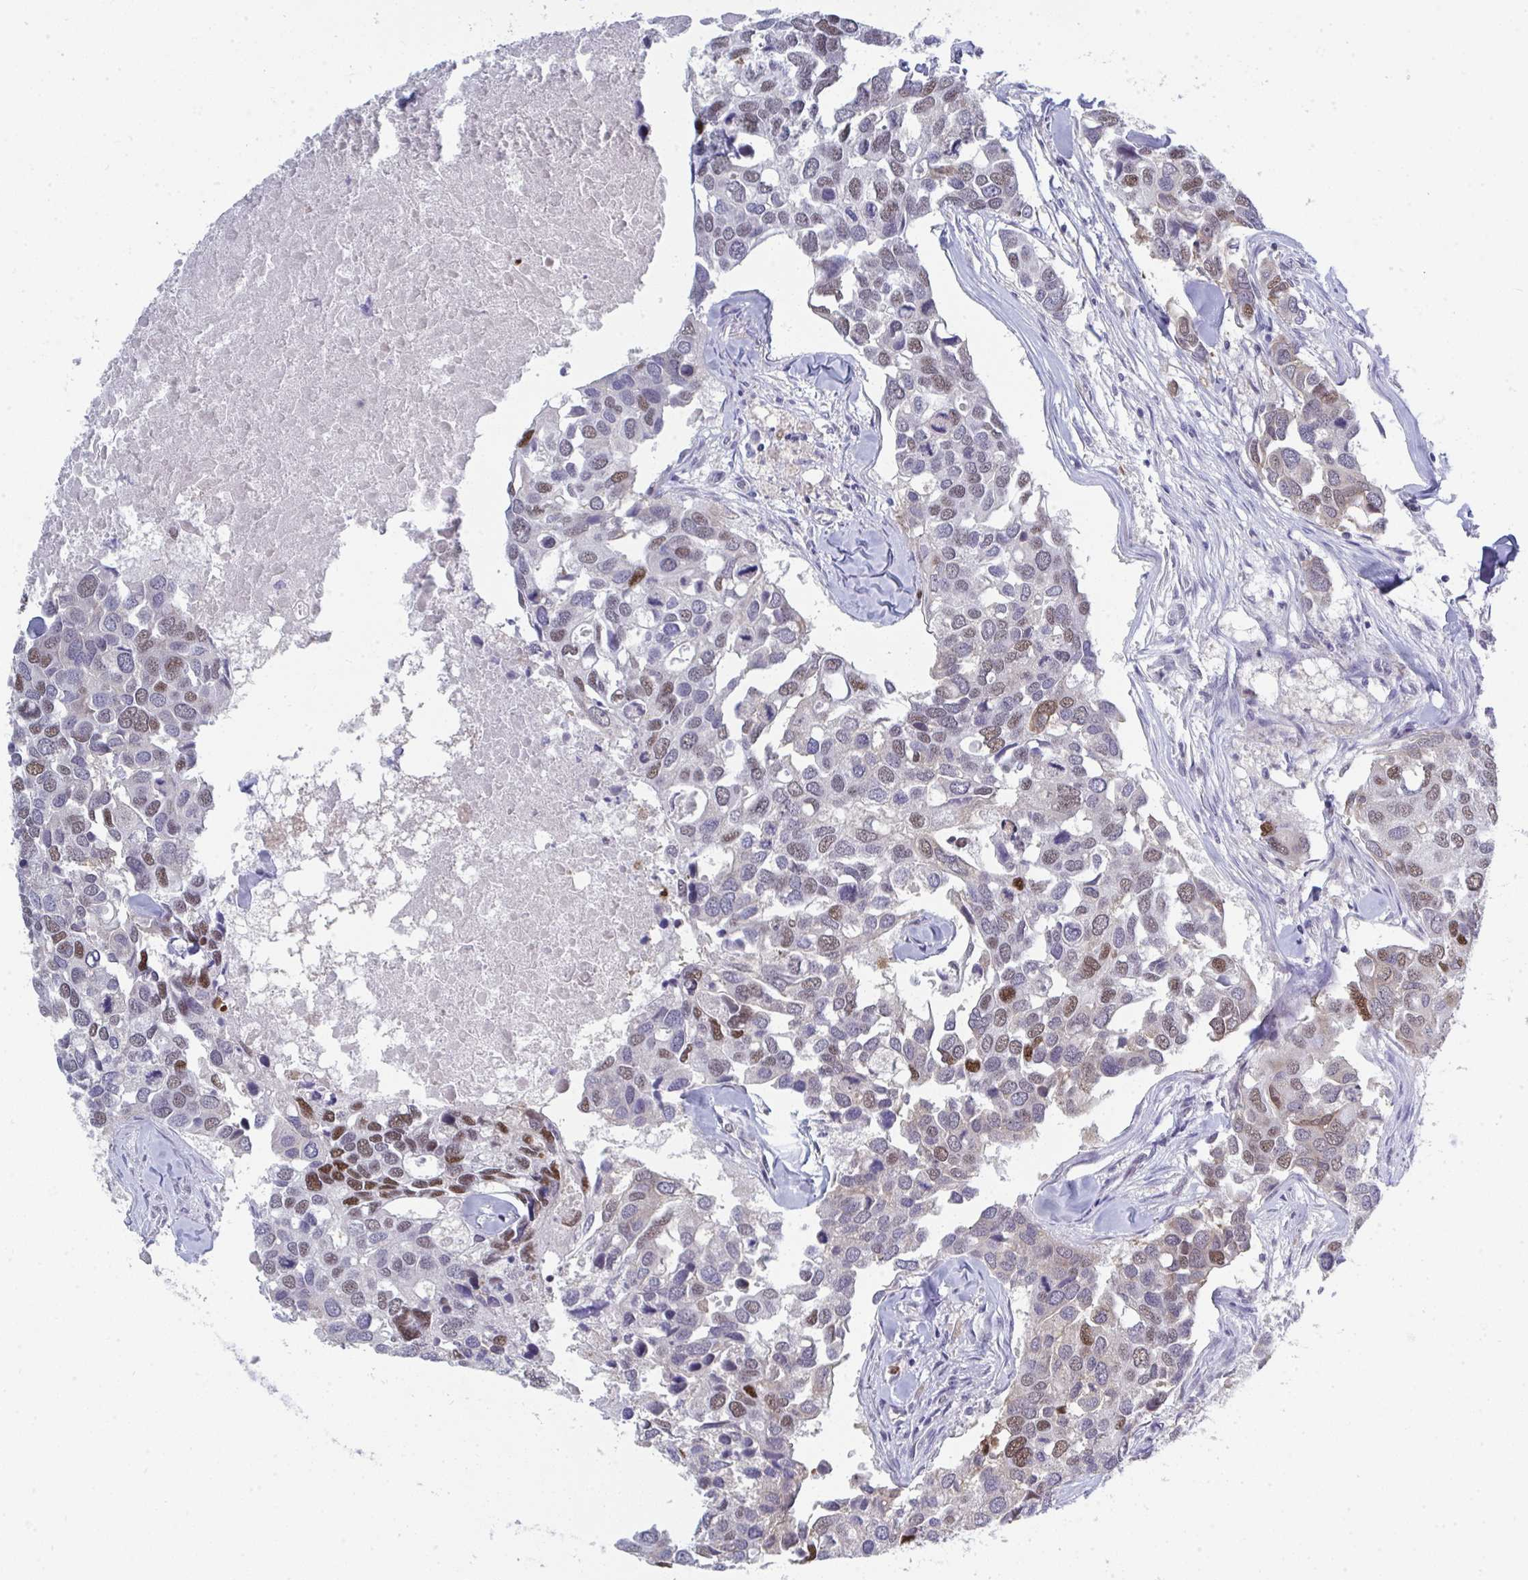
{"staining": {"intensity": "moderate", "quantity": "25%-75%", "location": "nuclear"}, "tissue": "breast cancer", "cell_type": "Tumor cells", "image_type": "cancer", "snomed": [{"axis": "morphology", "description": "Duct carcinoma"}, {"axis": "topography", "description": "Breast"}], "caption": "Breast cancer (intraductal carcinoma) stained for a protein (brown) demonstrates moderate nuclear positive positivity in approximately 25%-75% of tumor cells.", "gene": "JDP2", "patient": {"sex": "female", "age": 83}}